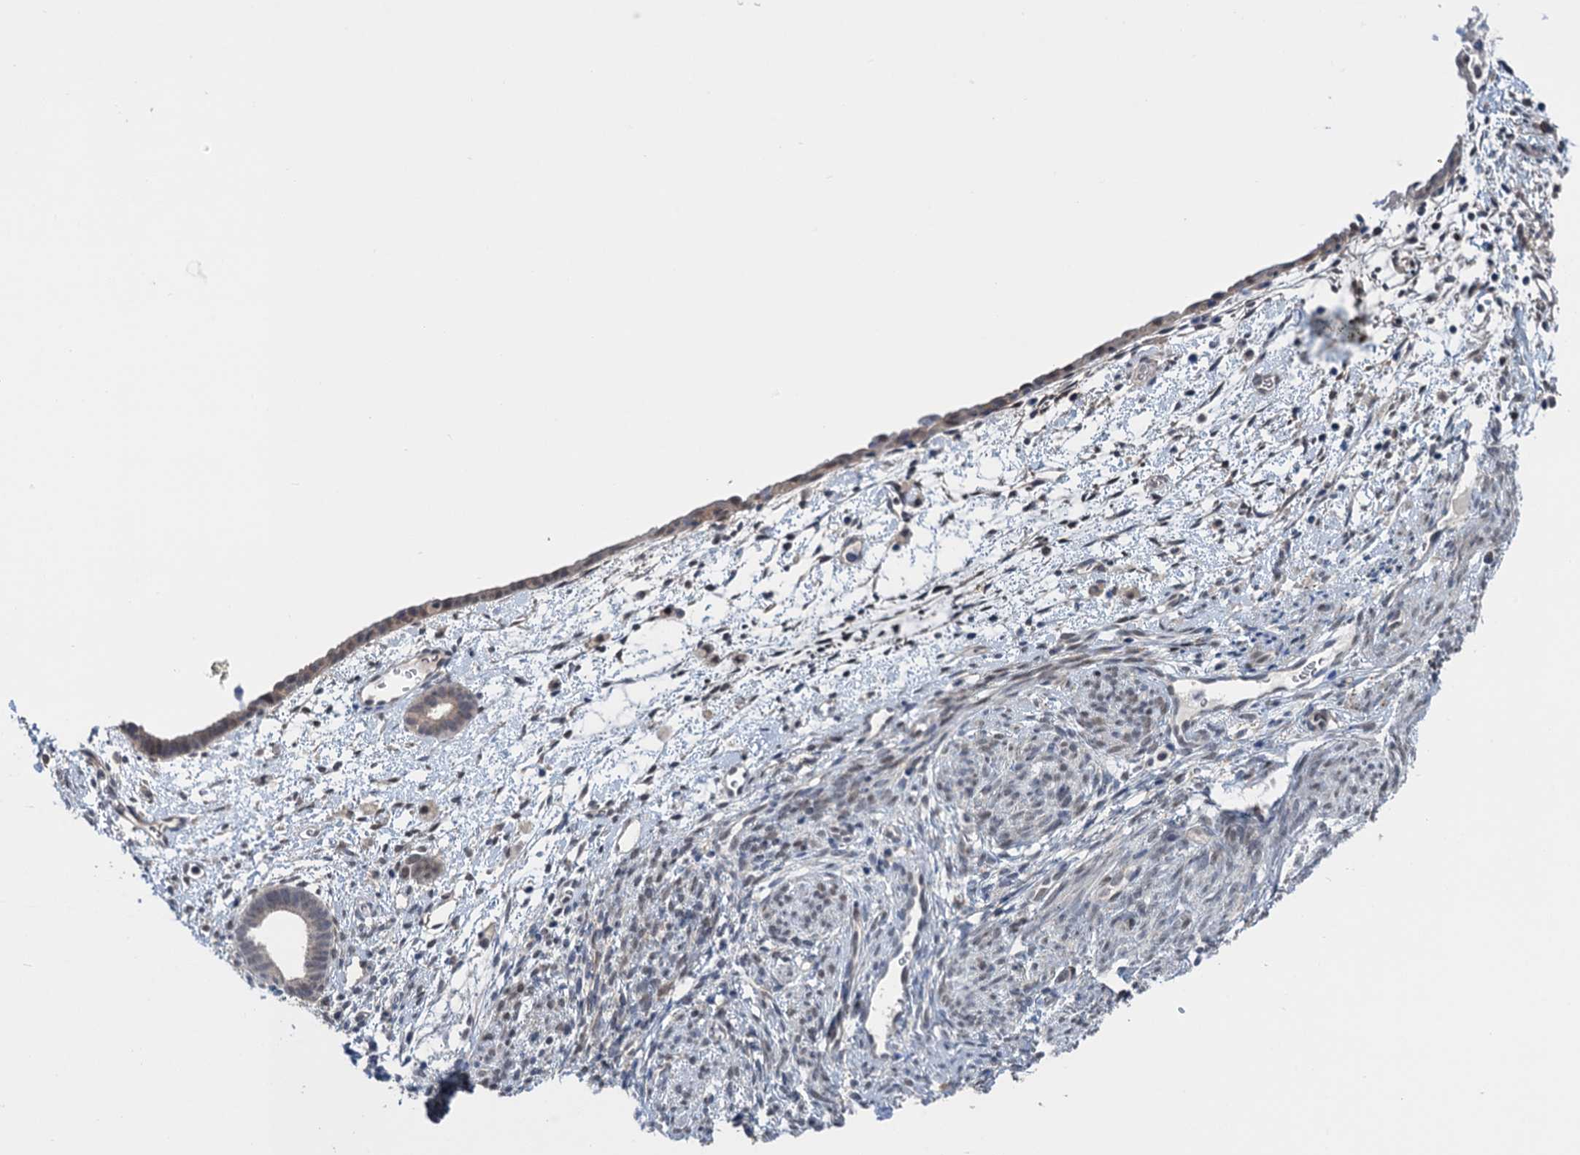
{"staining": {"intensity": "weak", "quantity": "25%-75%", "location": "nuclear"}, "tissue": "endometrium", "cell_type": "Cells in endometrial stroma", "image_type": "normal", "snomed": [{"axis": "morphology", "description": "Normal tissue, NOS"}, {"axis": "morphology", "description": "Adenocarcinoma, NOS"}, {"axis": "topography", "description": "Endometrium"}], "caption": "DAB immunohistochemical staining of benign endometrium exhibits weak nuclear protein staining in approximately 25%-75% of cells in endometrial stroma. (Brightfield microscopy of DAB IHC at high magnification).", "gene": "SAE1", "patient": {"sex": "female", "age": 57}}